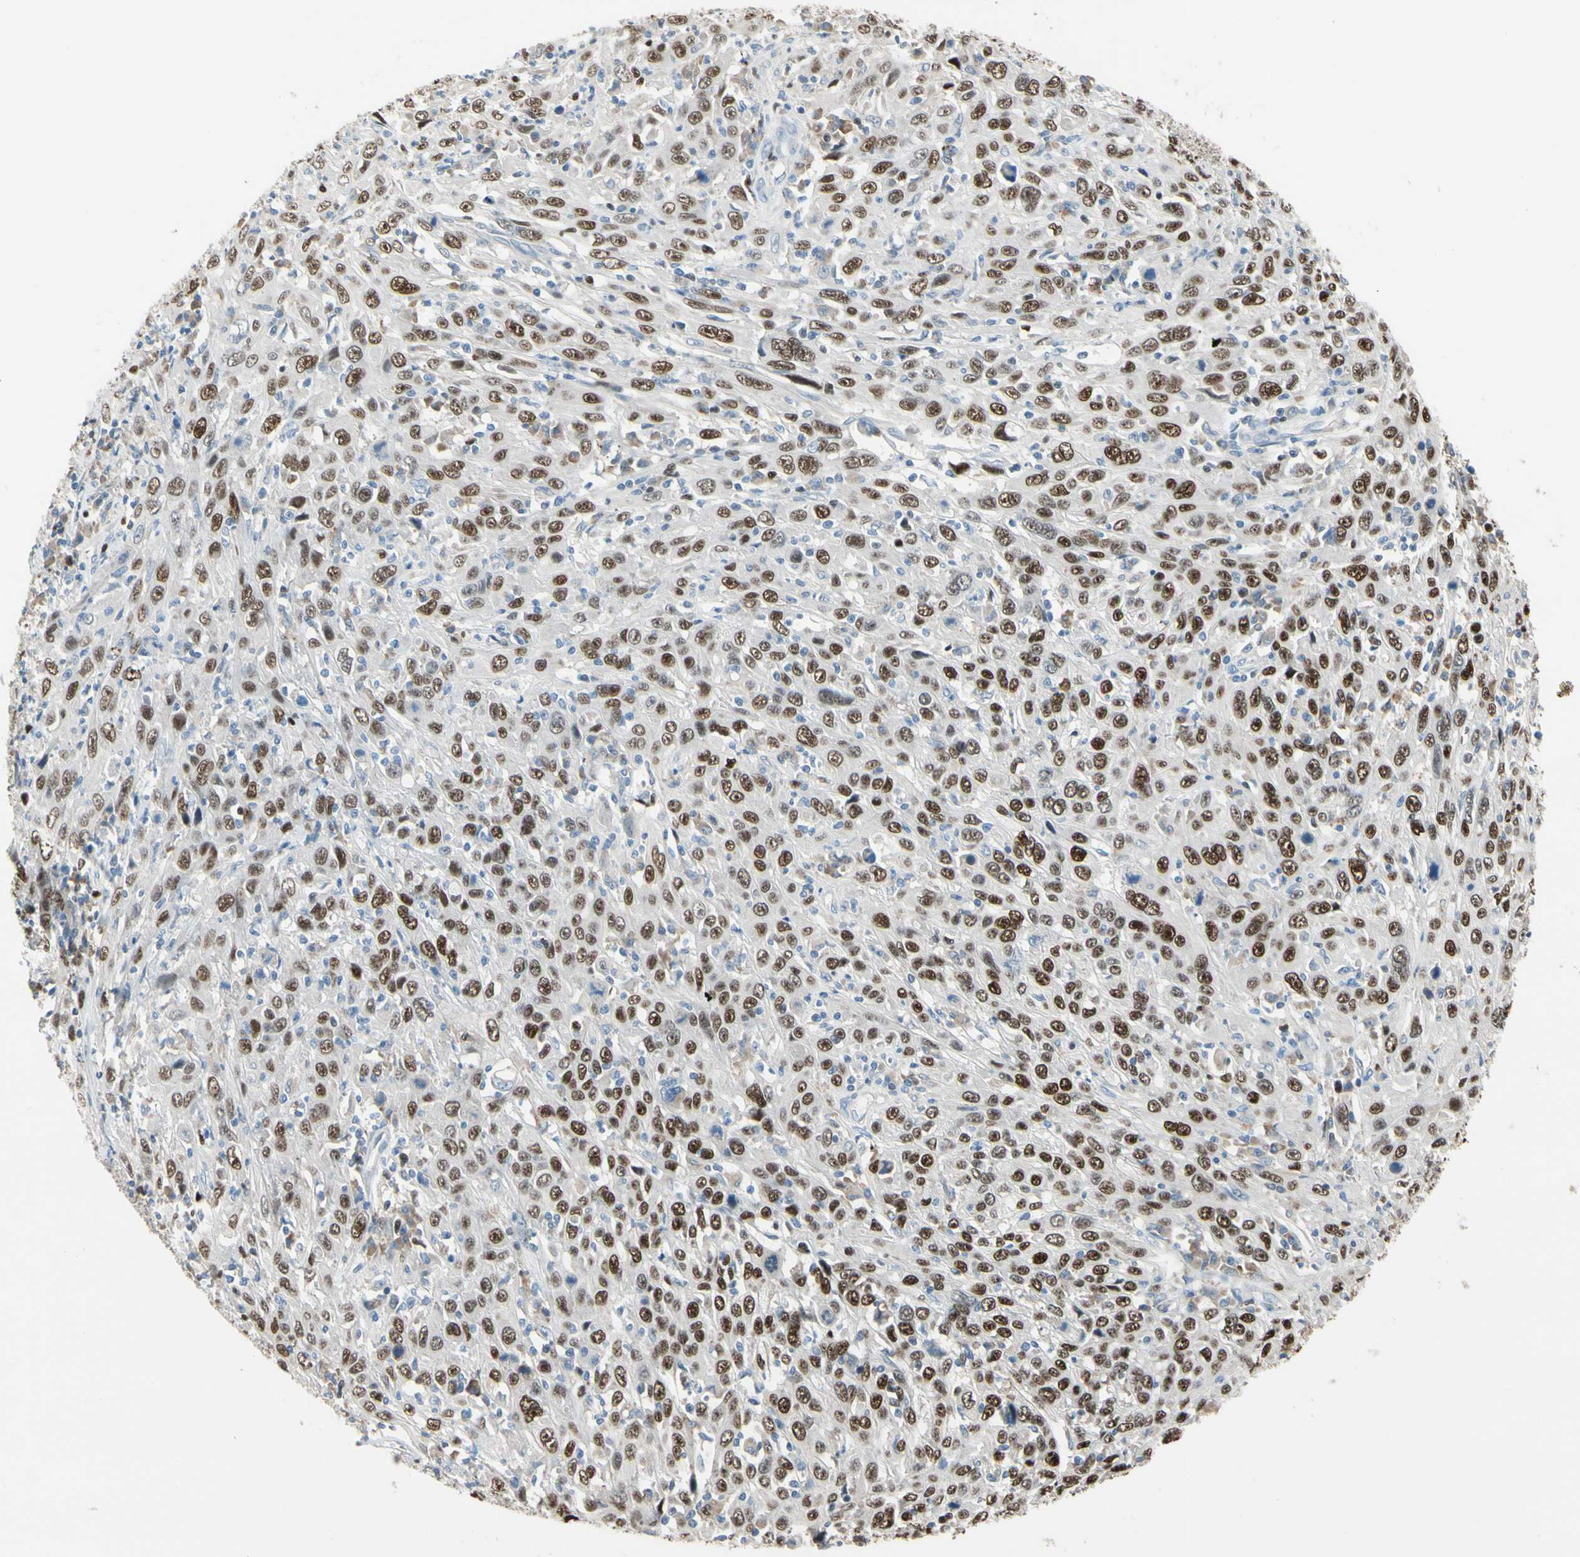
{"staining": {"intensity": "strong", "quantity": ">75%", "location": "nuclear"}, "tissue": "cervical cancer", "cell_type": "Tumor cells", "image_type": "cancer", "snomed": [{"axis": "morphology", "description": "Squamous cell carcinoma, NOS"}, {"axis": "topography", "description": "Cervix"}], "caption": "Immunohistochemical staining of squamous cell carcinoma (cervical) shows strong nuclear protein expression in approximately >75% of tumor cells.", "gene": "ZKSCAN4", "patient": {"sex": "female", "age": 46}}